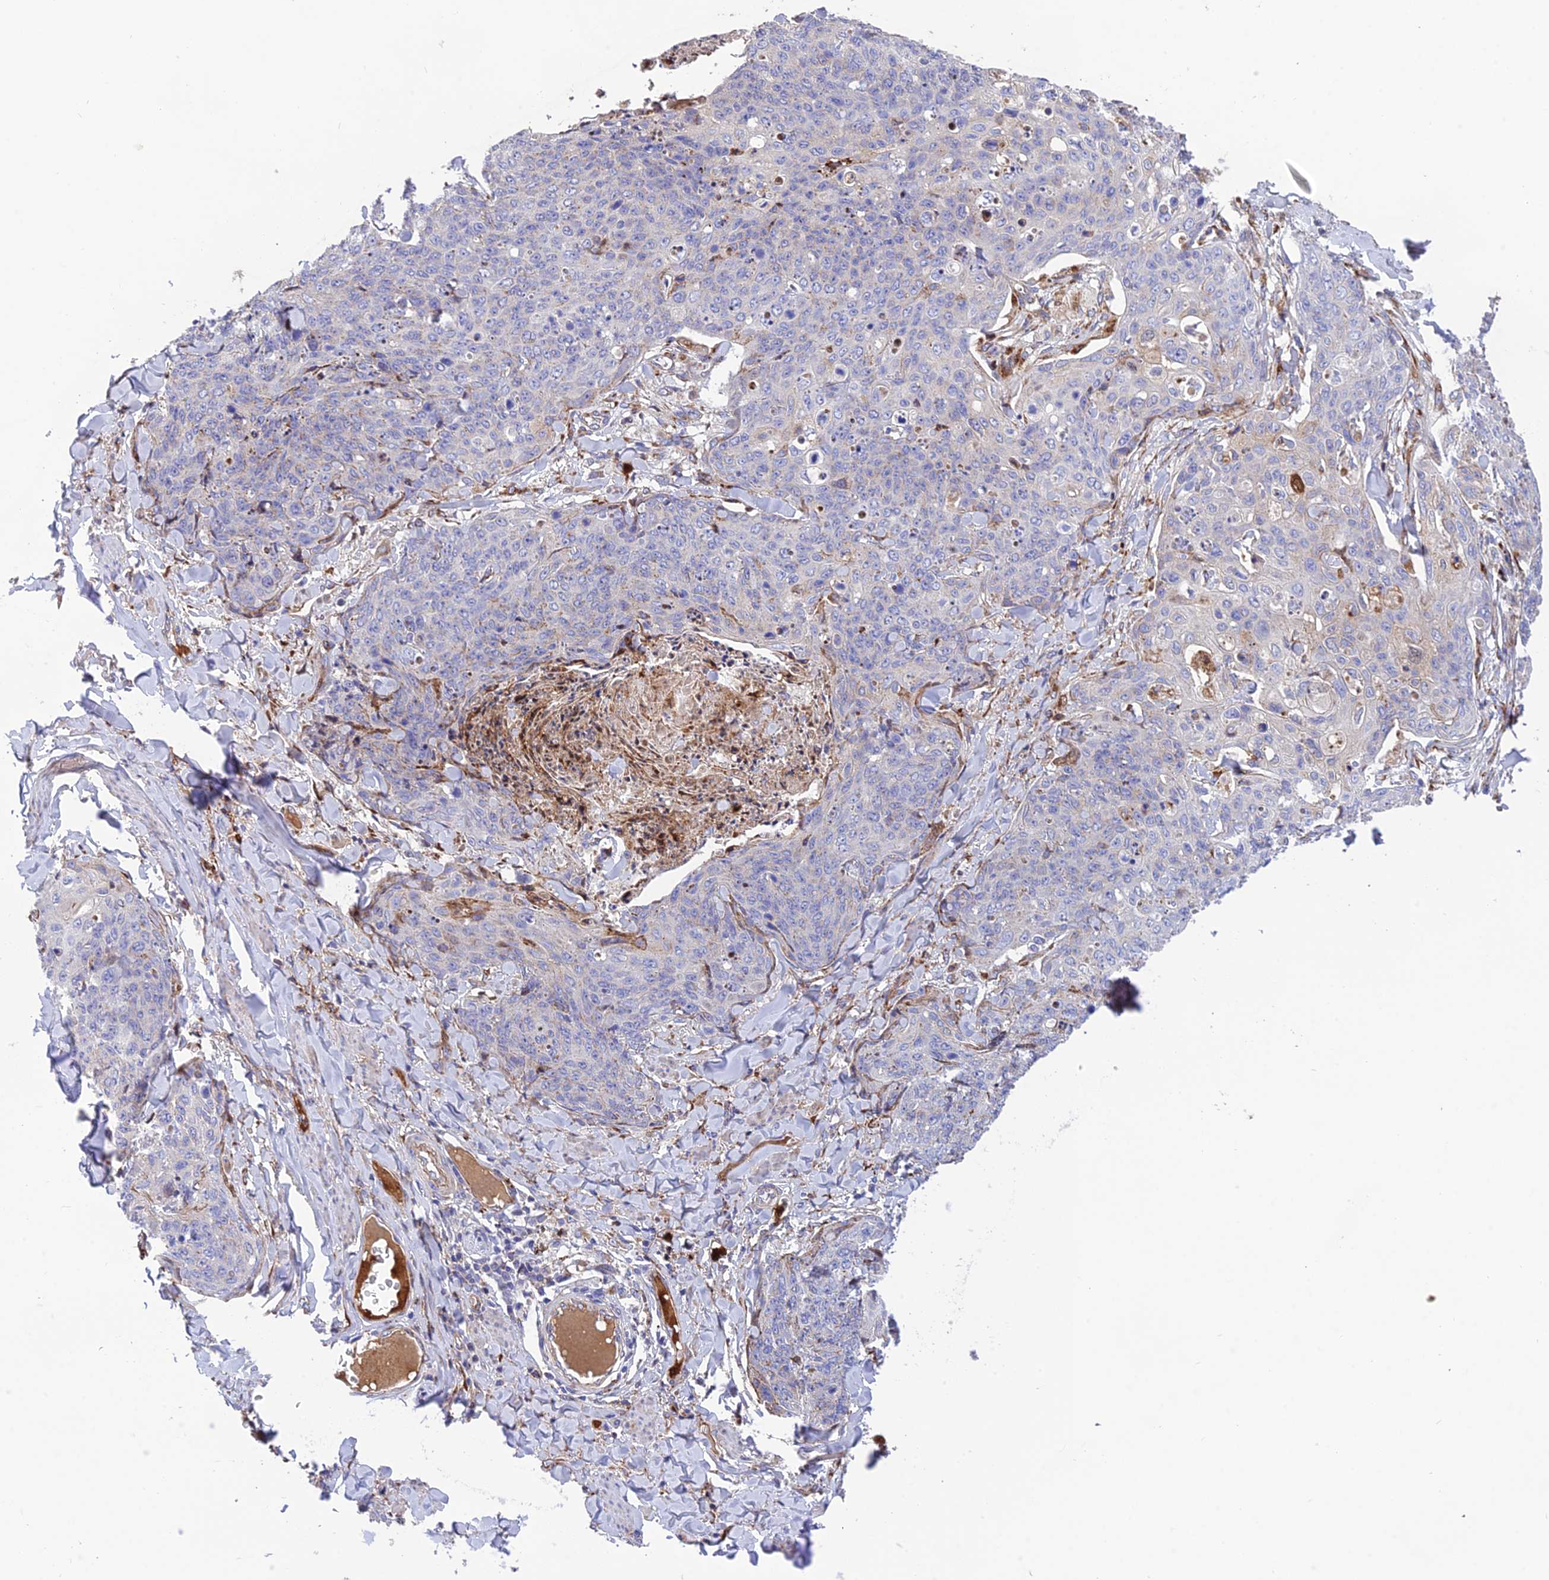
{"staining": {"intensity": "negative", "quantity": "none", "location": "none"}, "tissue": "skin cancer", "cell_type": "Tumor cells", "image_type": "cancer", "snomed": [{"axis": "morphology", "description": "Squamous cell carcinoma, NOS"}, {"axis": "topography", "description": "Skin"}, {"axis": "topography", "description": "Vulva"}], "caption": "Immunohistochemistry histopathology image of skin cancer (squamous cell carcinoma) stained for a protein (brown), which displays no staining in tumor cells. (Immunohistochemistry (ihc), brightfield microscopy, high magnification).", "gene": "CPSF4L", "patient": {"sex": "female", "age": 85}}